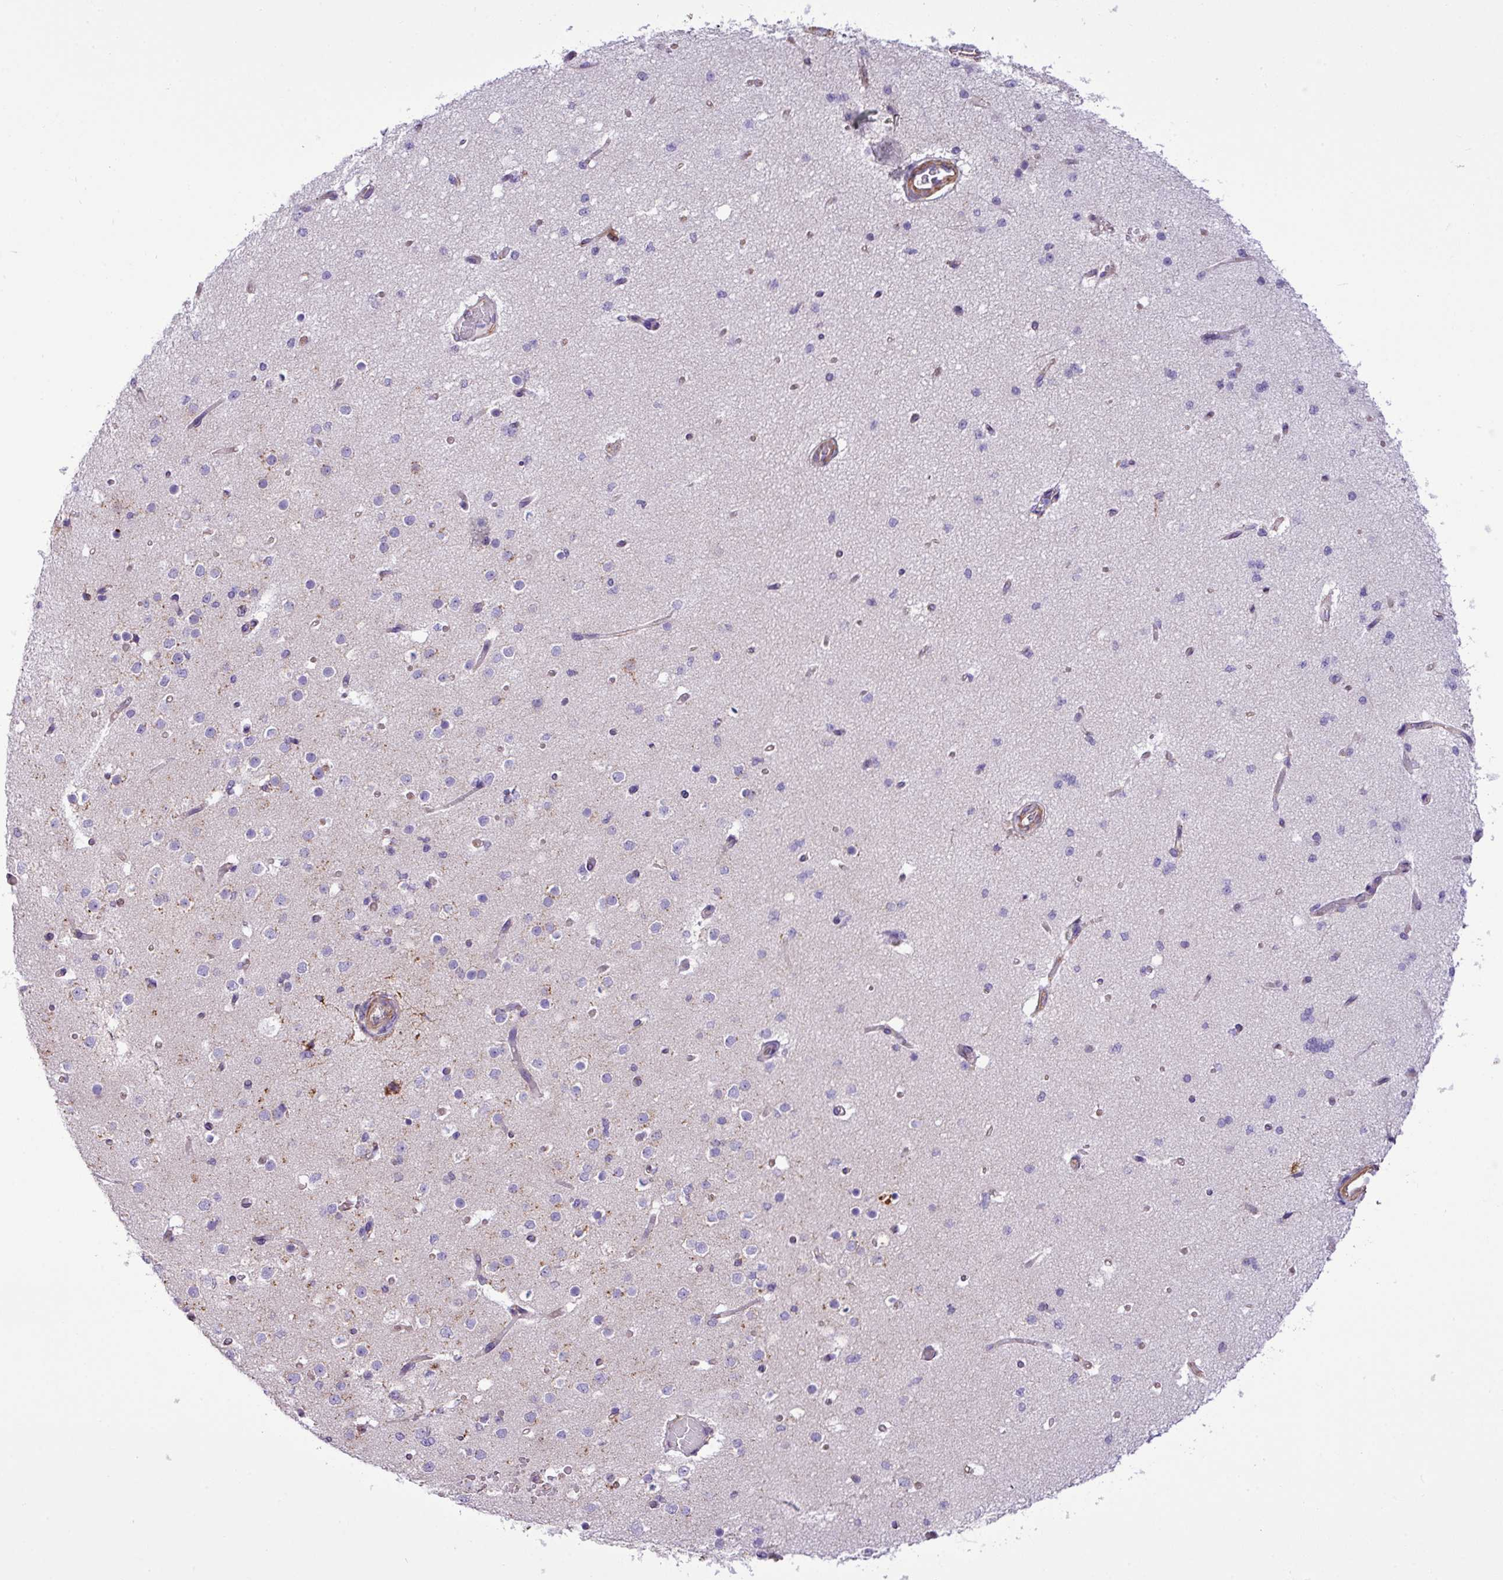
{"staining": {"intensity": "moderate", "quantity": "<25%", "location": "cytoplasmic/membranous"}, "tissue": "cerebral cortex", "cell_type": "Endothelial cells", "image_type": "normal", "snomed": [{"axis": "morphology", "description": "Normal tissue, NOS"}, {"axis": "morphology", "description": "Inflammation, NOS"}, {"axis": "topography", "description": "Cerebral cortex"}], "caption": "This histopathology image exhibits benign cerebral cortex stained with immunohistochemistry (IHC) to label a protein in brown. The cytoplasmic/membranous of endothelial cells show moderate positivity for the protein. Nuclei are counter-stained blue.", "gene": "ZSCAN5A", "patient": {"sex": "male", "age": 6}}